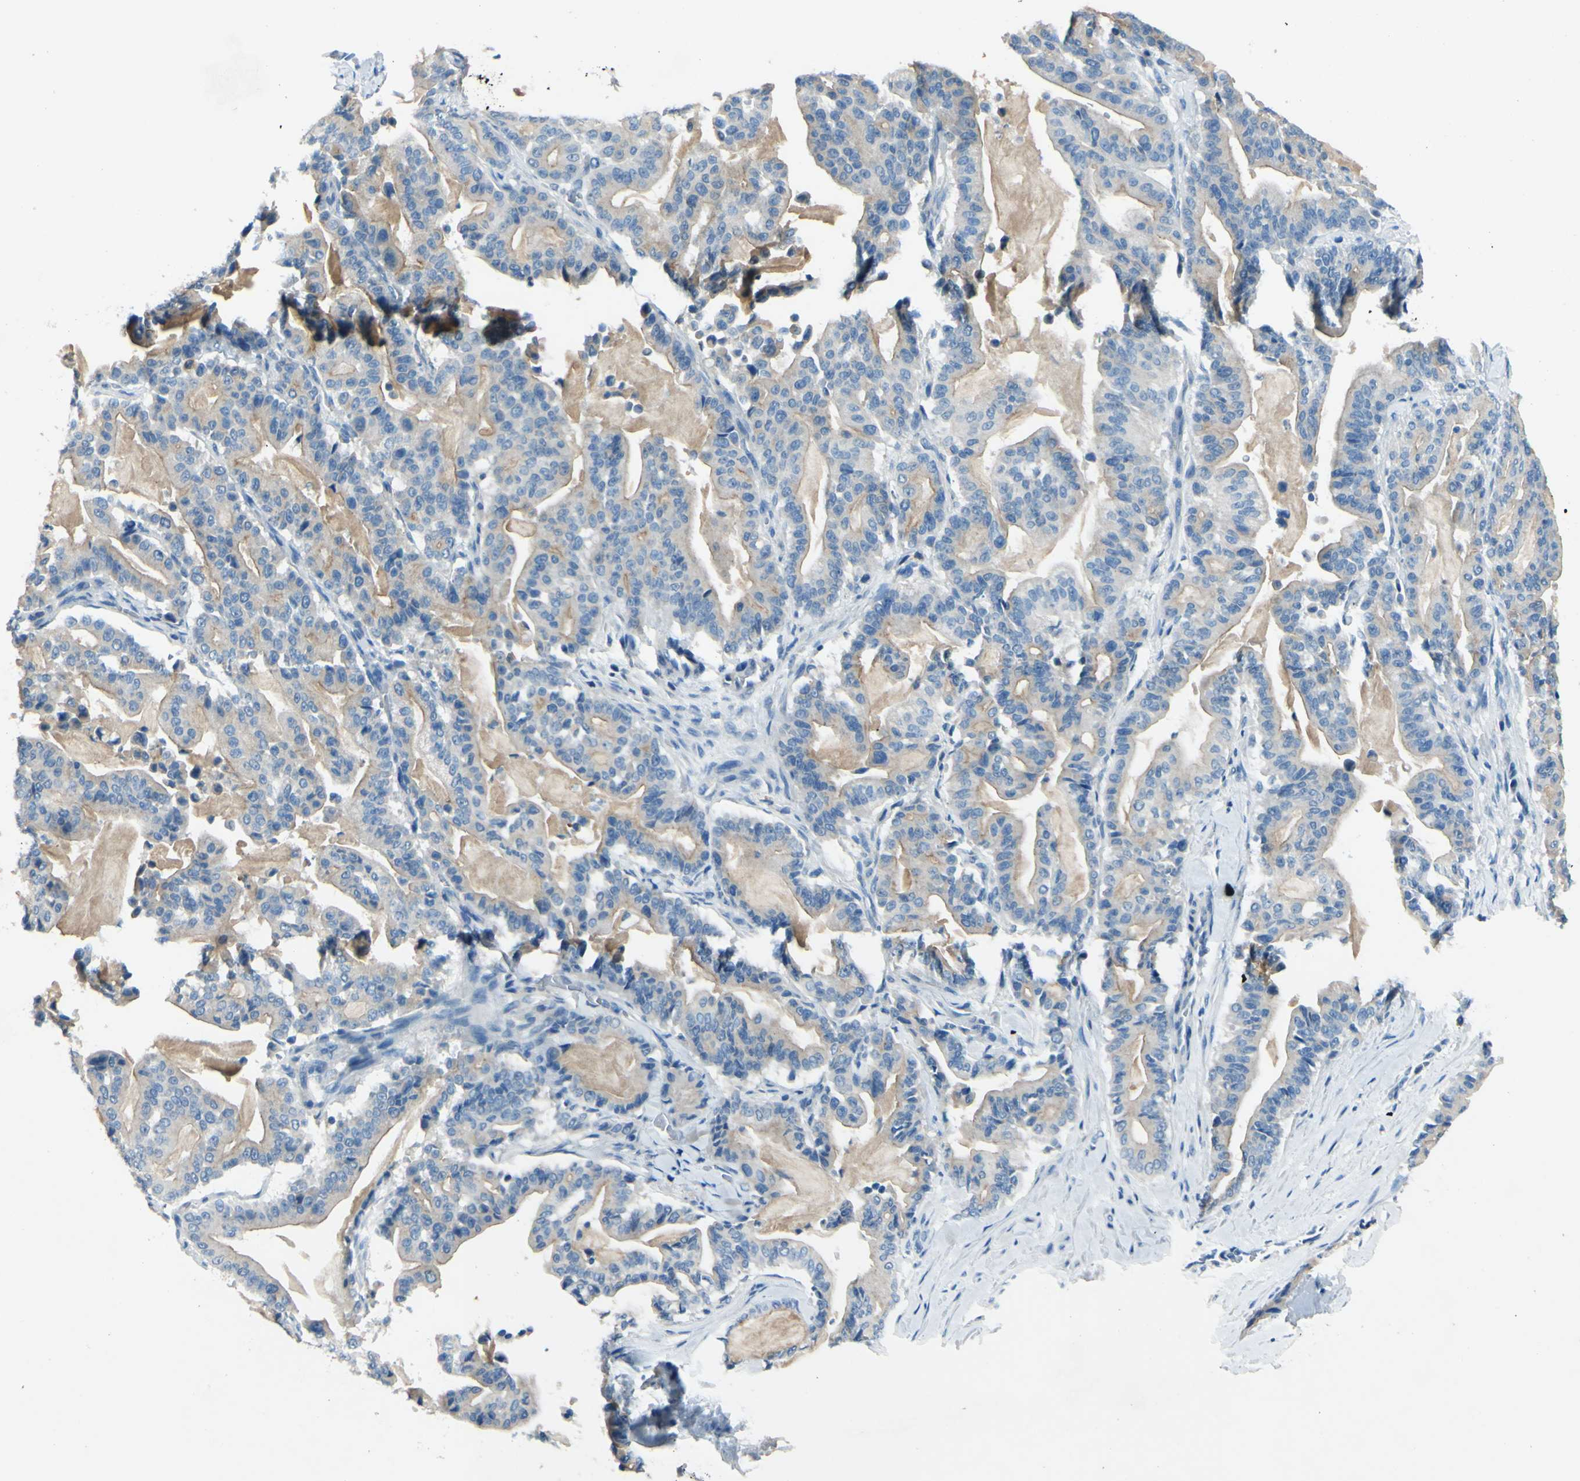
{"staining": {"intensity": "weak", "quantity": "25%-75%", "location": "cytoplasmic/membranous"}, "tissue": "pancreatic cancer", "cell_type": "Tumor cells", "image_type": "cancer", "snomed": [{"axis": "morphology", "description": "Adenocarcinoma, NOS"}, {"axis": "topography", "description": "Pancreas"}], "caption": "Immunohistochemical staining of human adenocarcinoma (pancreatic) displays low levels of weak cytoplasmic/membranous protein positivity in approximately 25%-75% of tumor cells. (Brightfield microscopy of DAB IHC at high magnification).", "gene": "CDH10", "patient": {"sex": "male", "age": 63}}